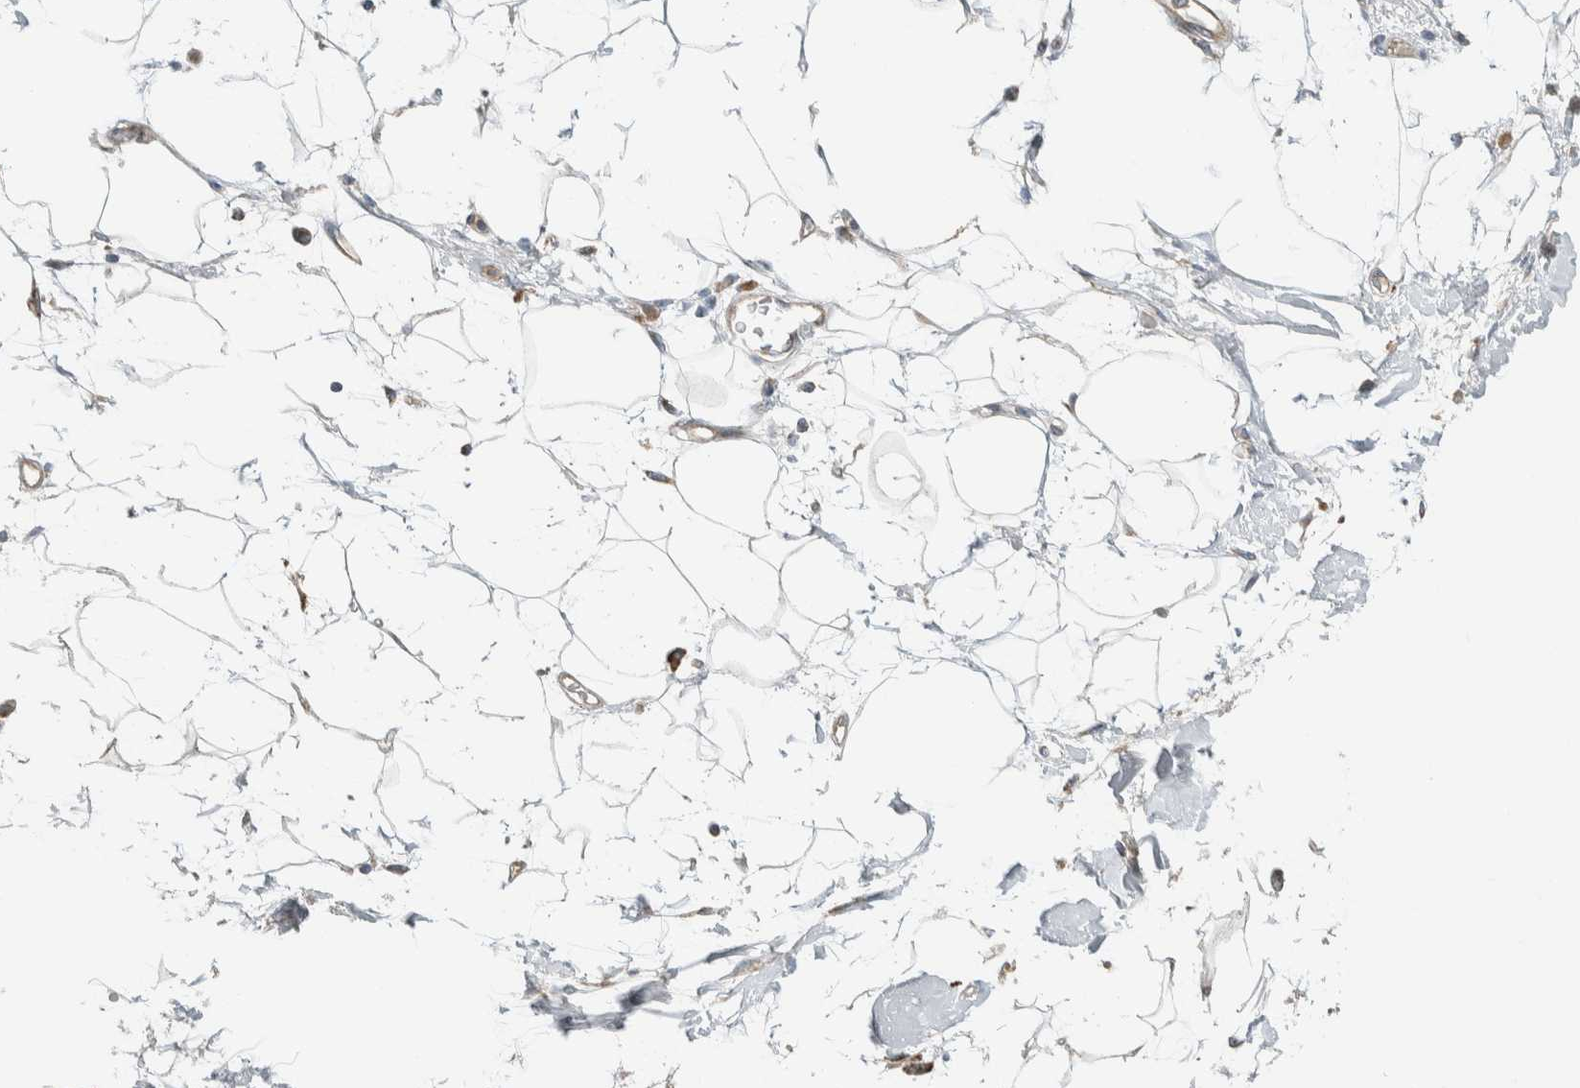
{"staining": {"intensity": "negative", "quantity": "none", "location": "none"}, "tissue": "adipose tissue", "cell_type": "Adipocytes", "image_type": "normal", "snomed": [{"axis": "morphology", "description": "Normal tissue, NOS"}, {"axis": "morphology", "description": "Adenocarcinoma, NOS"}, {"axis": "topography", "description": "Duodenum"}, {"axis": "topography", "description": "Peripheral nerve tissue"}], "caption": "Immunohistochemistry image of normal adipose tissue: human adipose tissue stained with DAB demonstrates no significant protein positivity in adipocytes.", "gene": "SLFN12L", "patient": {"sex": "female", "age": 60}}